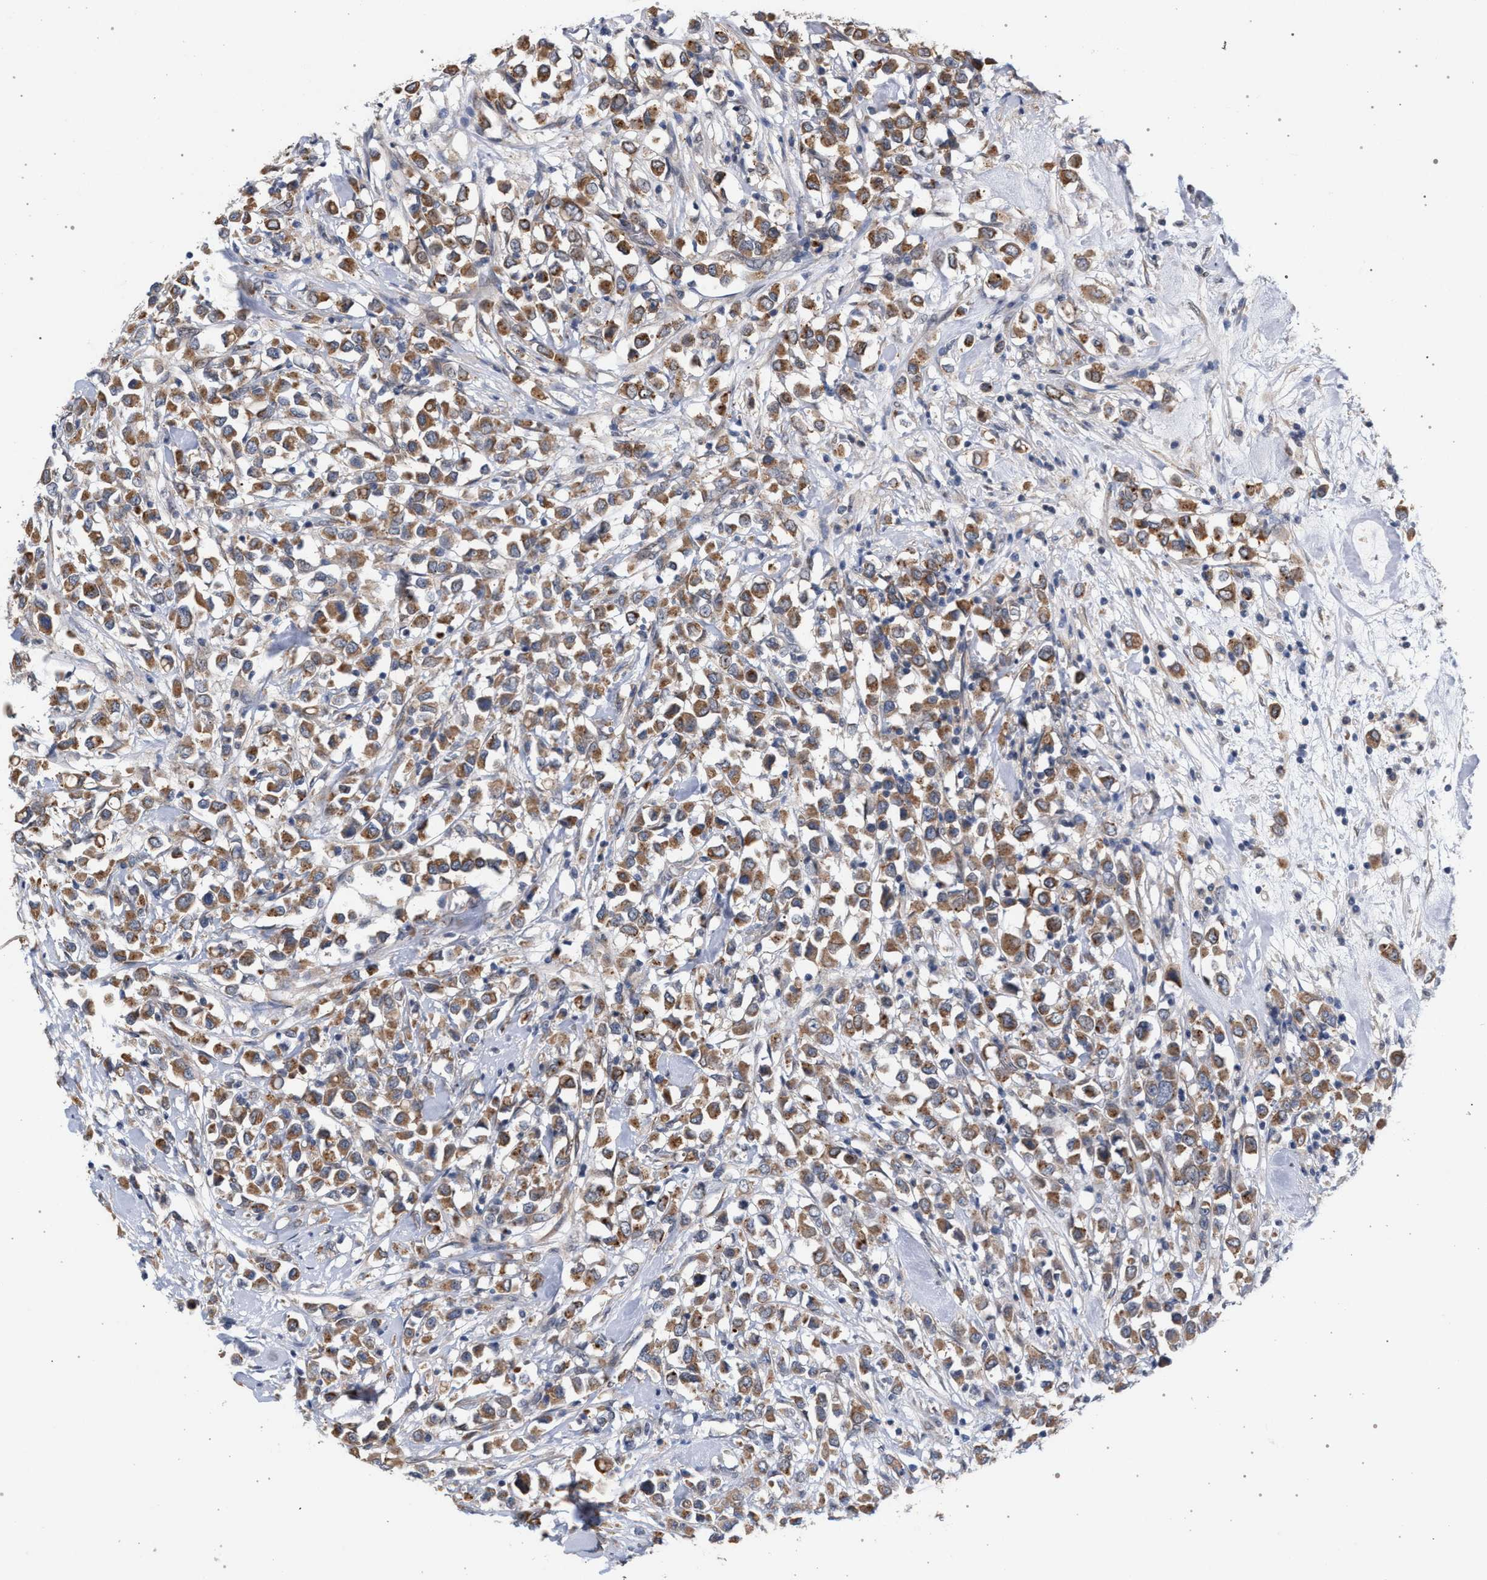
{"staining": {"intensity": "moderate", "quantity": ">75%", "location": "cytoplasmic/membranous"}, "tissue": "breast cancer", "cell_type": "Tumor cells", "image_type": "cancer", "snomed": [{"axis": "morphology", "description": "Duct carcinoma"}, {"axis": "topography", "description": "Breast"}], "caption": "This image exhibits breast intraductal carcinoma stained with immunohistochemistry to label a protein in brown. The cytoplasmic/membranous of tumor cells show moderate positivity for the protein. Nuclei are counter-stained blue.", "gene": "ARPC5L", "patient": {"sex": "female", "age": 61}}